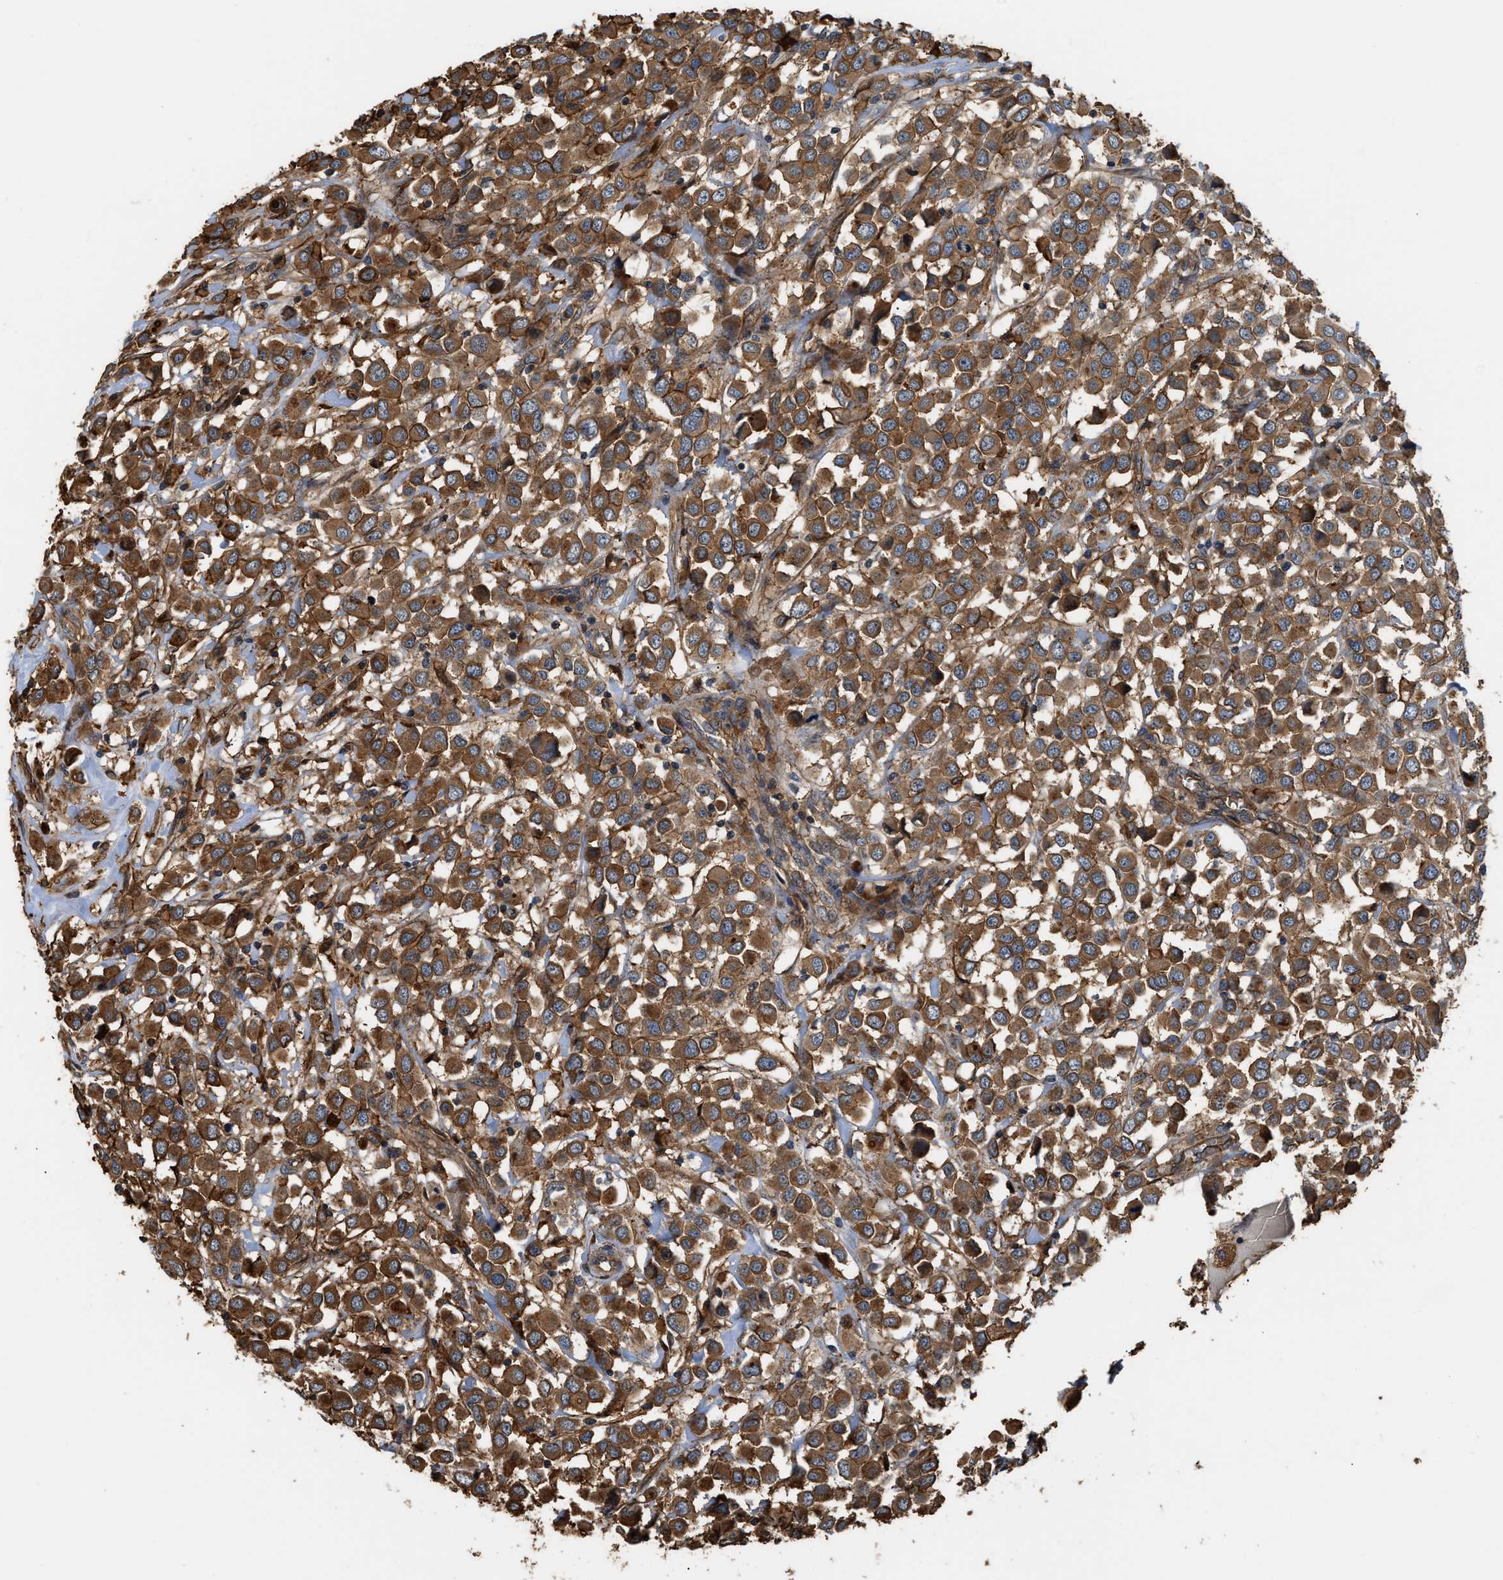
{"staining": {"intensity": "strong", "quantity": ">75%", "location": "cytoplasmic/membranous"}, "tissue": "breast cancer", "cell_type": "Tumor cells", "image_type": "cancer", "snomed": [{"axis": "morphology", "description": "Duct carcinoma"}, {"axis": "topography", "description": "Breast"}], "caption": "IHC staining of breast cancer (intraductal carcinoma), which demonstrates high levels of strong cytoplasmic/membranous staining in about >75% of tumor cells indicating strong cytoplasmic/membranous protein positivity. The staining was performed using DAB (brown) for protein detection and nuclei were counterstained in hematoxylin (blue).", "gene": "DDHD2", "patient": {"sex": "female", "age": 61}}